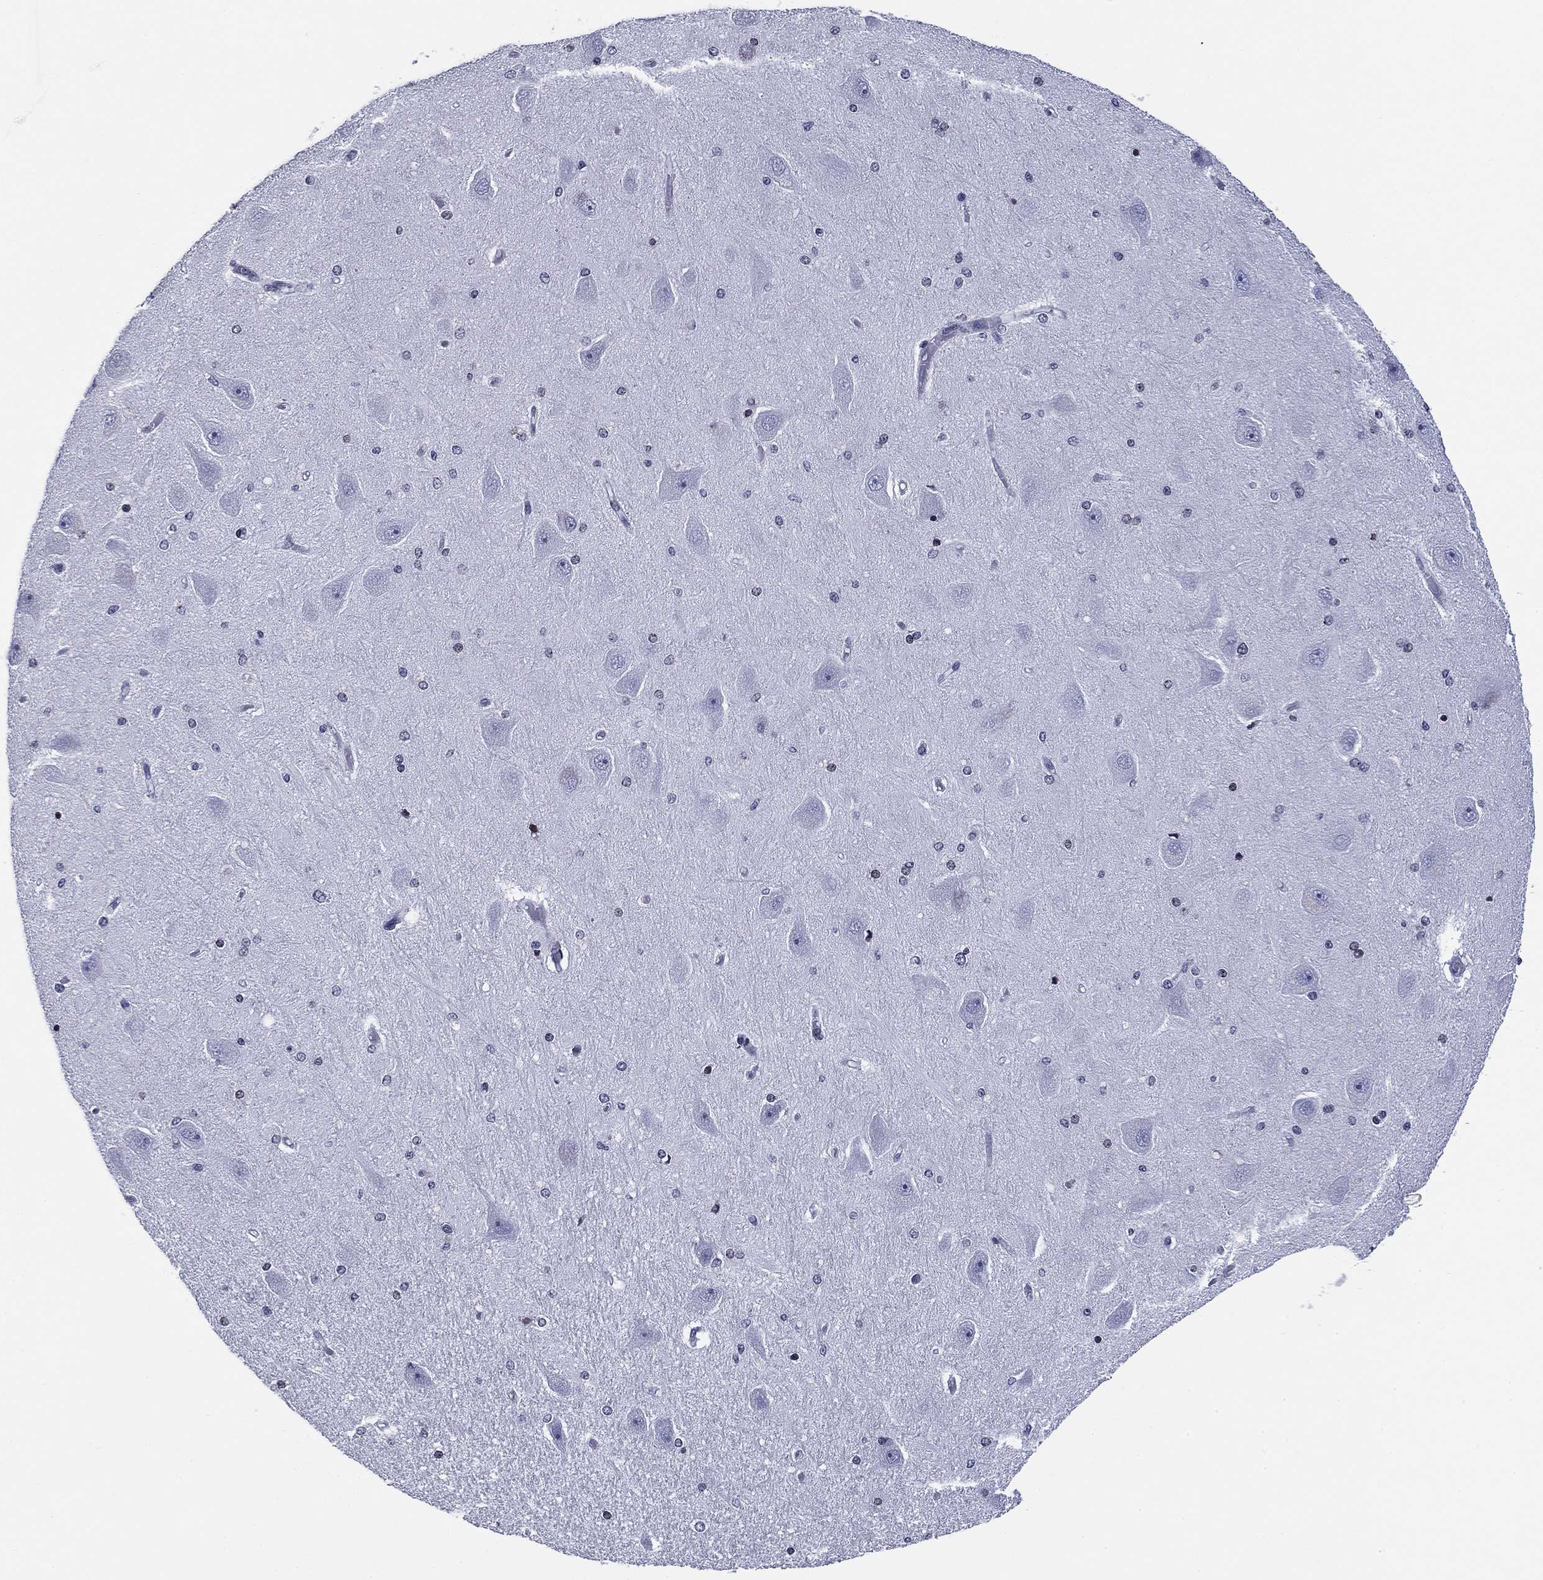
{"staining": {"intensity": "negative", "quantity": "none", "location": "none"}, "tissue": "hippocampus", "cell_type": "Glial cells", "image_type": "normal", "snomed": [{"axis": "morphology", "description": "Normal tissue, NOS"}, {"axis": "topography", "description": "Hippocampus"}], "caption": "Benign hippocampus was stained to show a protein in brown. There is no significant staining in glial cells.", "gene": "CCDC144A", "patient": {"sex": "female", "age": 54}}